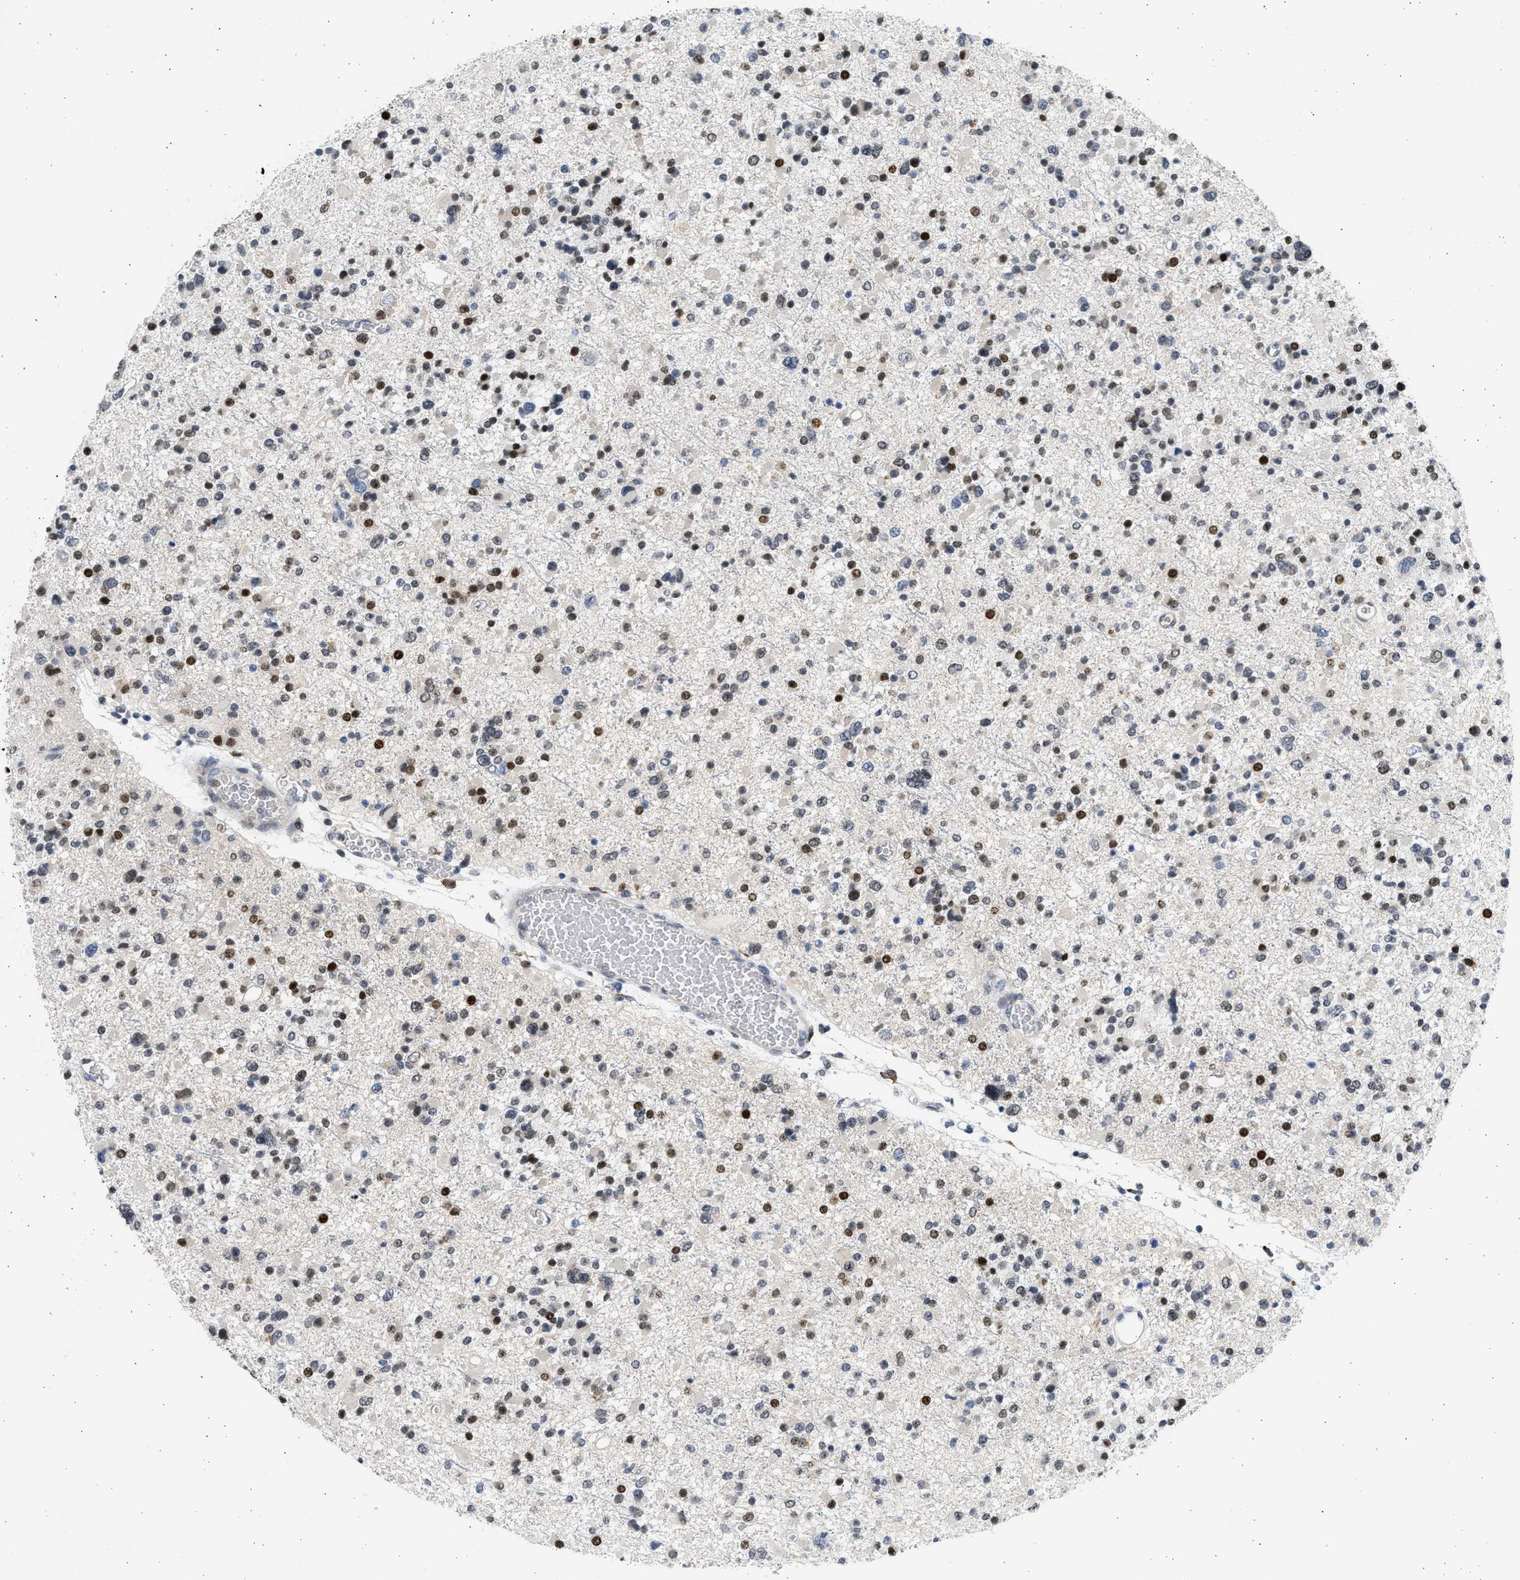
{"staining": {"intensity": "moderate", "quantity": "25%-75%", "location": "nuclear"}, "tissue": "glioma", "cell_type": "Tumor cells", "image_type": "cancer", "snomed": [{"axis": "morphology", "description": "Glioma, malignant, Low grade"}, {"axis": "topography", "description": "Brain"}], "caption": "Tumor cells demonstrate medium levels of moderate nuclear positivity in approximately 25%-75% of cells in human malignant glioma (low-grade). The staining was performed using DAB to visualize the protein expression in brown, while the nuclei were stained in blue with hematoxylin (Magnification: 20x).", "gene": "HMGN3", "patient": {"sex": "female", "age": 22}}